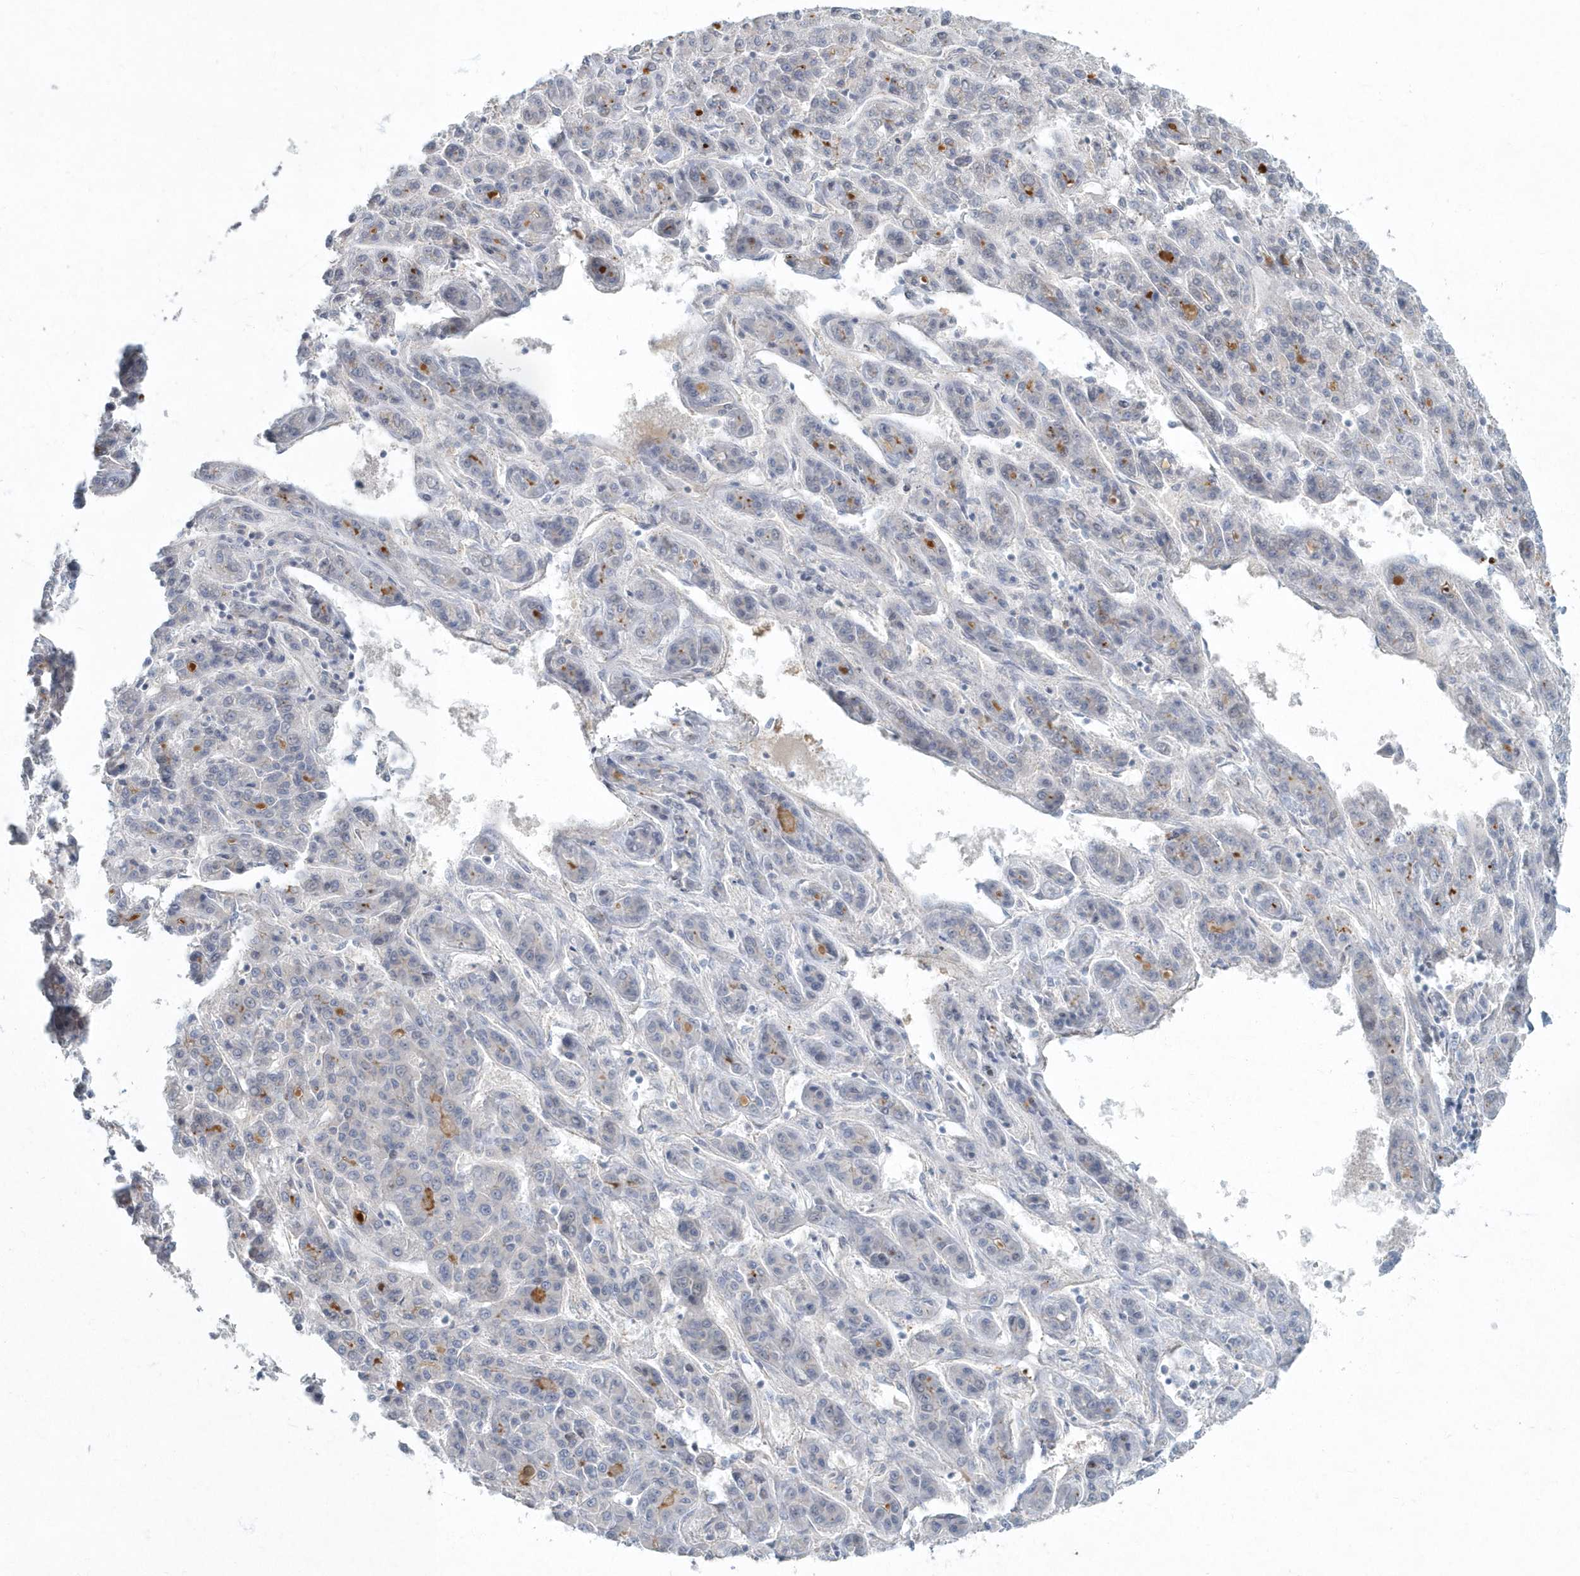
{"staining": {"intensity": "negative", "quantity": "none", "location": "none"}, "tissue": "liver cancer", "cell_type": "Tumor cells", "image_type": "cancer", "snomed": [{"axis": "morphology", "description": "Carcinoma, Hepatocellular, NOS"}, {"axis": "topography", "description": "Liver"}], "caption": "The micrograph reveals no staining of tumor cells in hepatocellular carcinoma (liver).", "gene": "MYOT", "patient": {"sex": "male", "age": 70}}